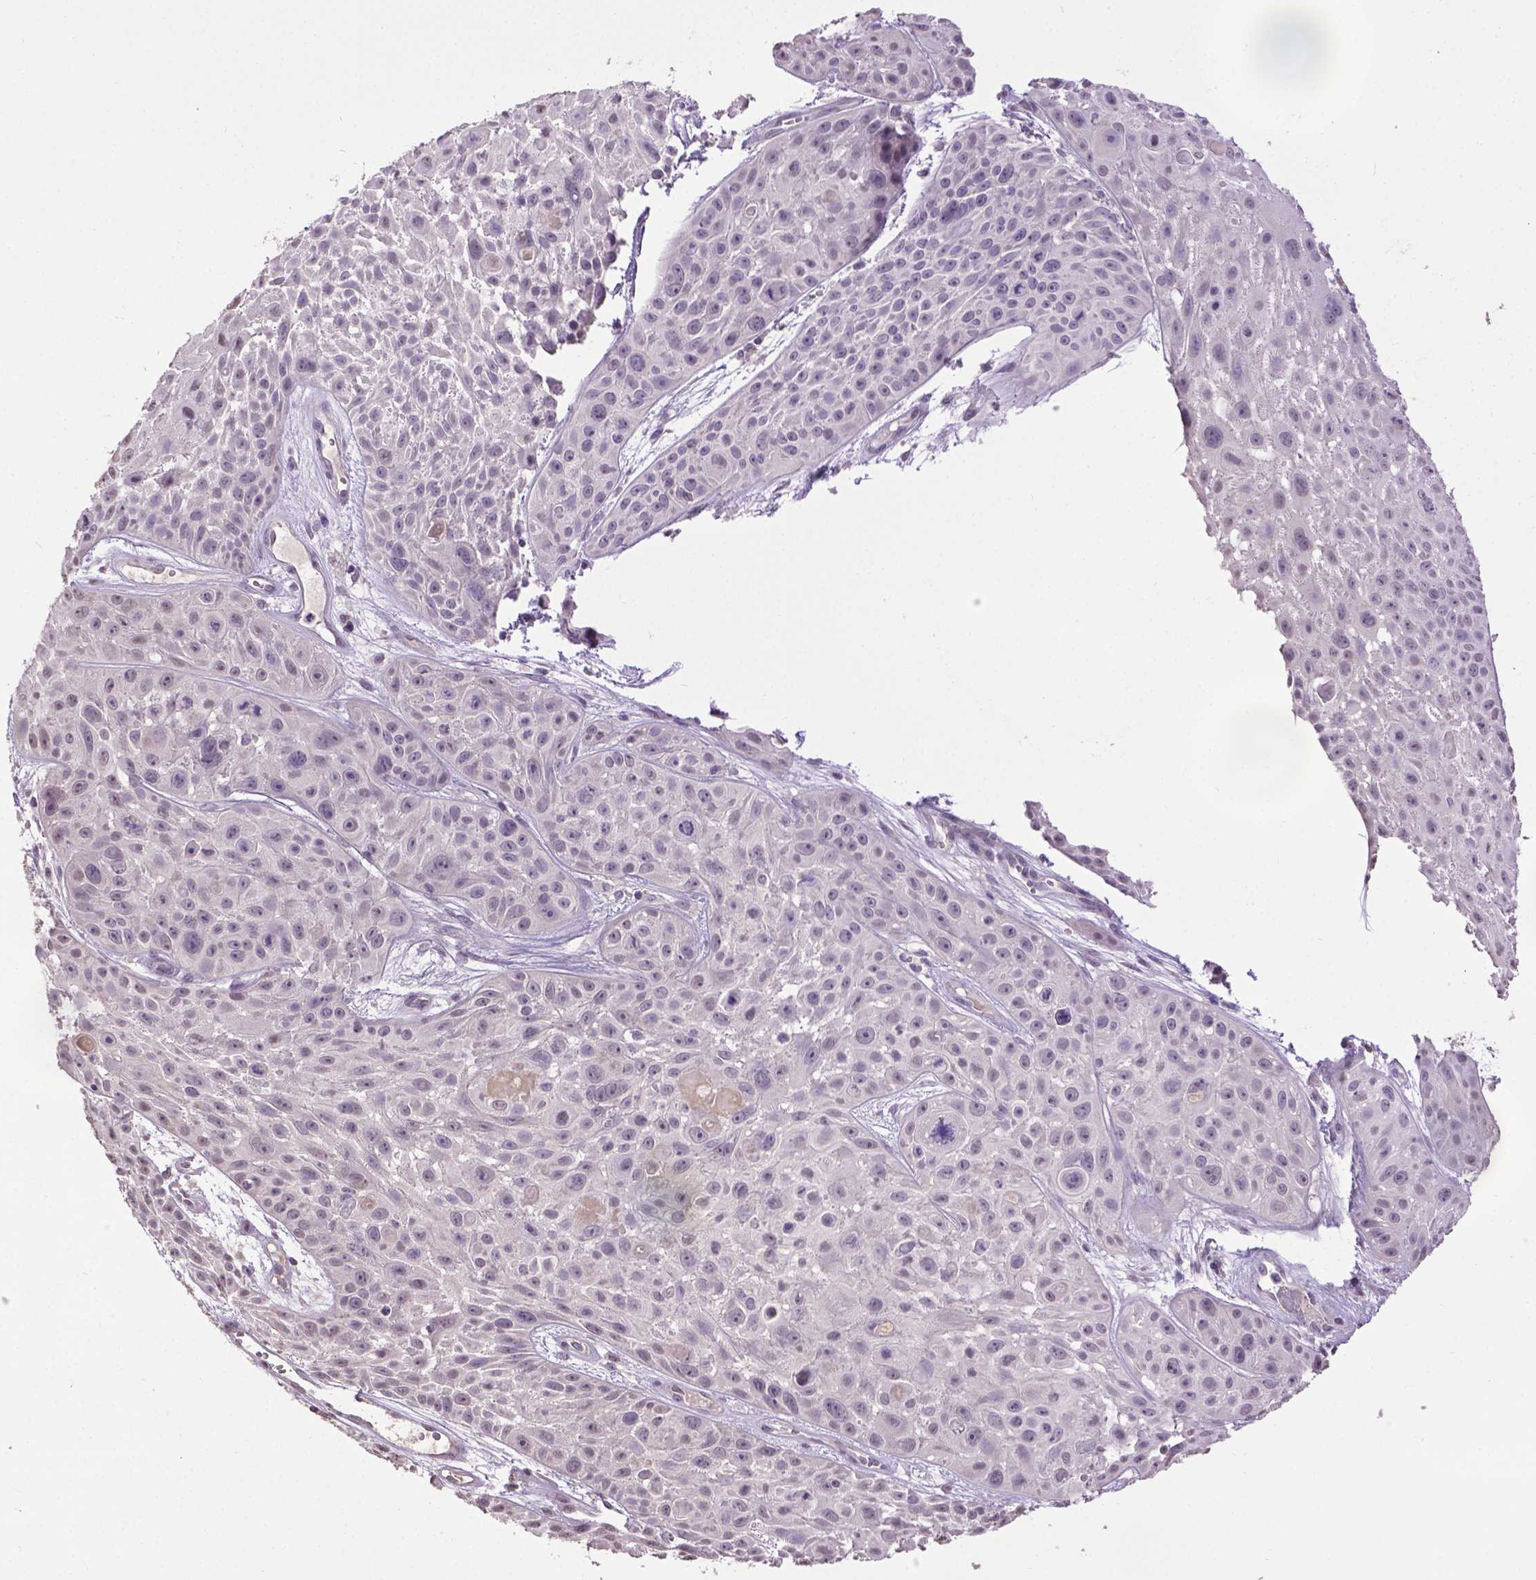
{"staining": {"intensity": "negative", "quantity": "none", "location": "none"}, "tissue": "skin cancer", "cell_type": "Tumor cells", "image_type": "cancer", "snomed": [{"axis": "morphology", "description": "Squamous cell carcinoma, NOS"}, {"axis": "topography", "description": "Skin"}, {"axis": "topography", "description": "Anal"}], "caption": "Tumor cells are negative for brown protein staining in skin cancer (squamous cell carcinoma).", "gene": "CPM", "patient": {"sex": "female", "age": 75}}